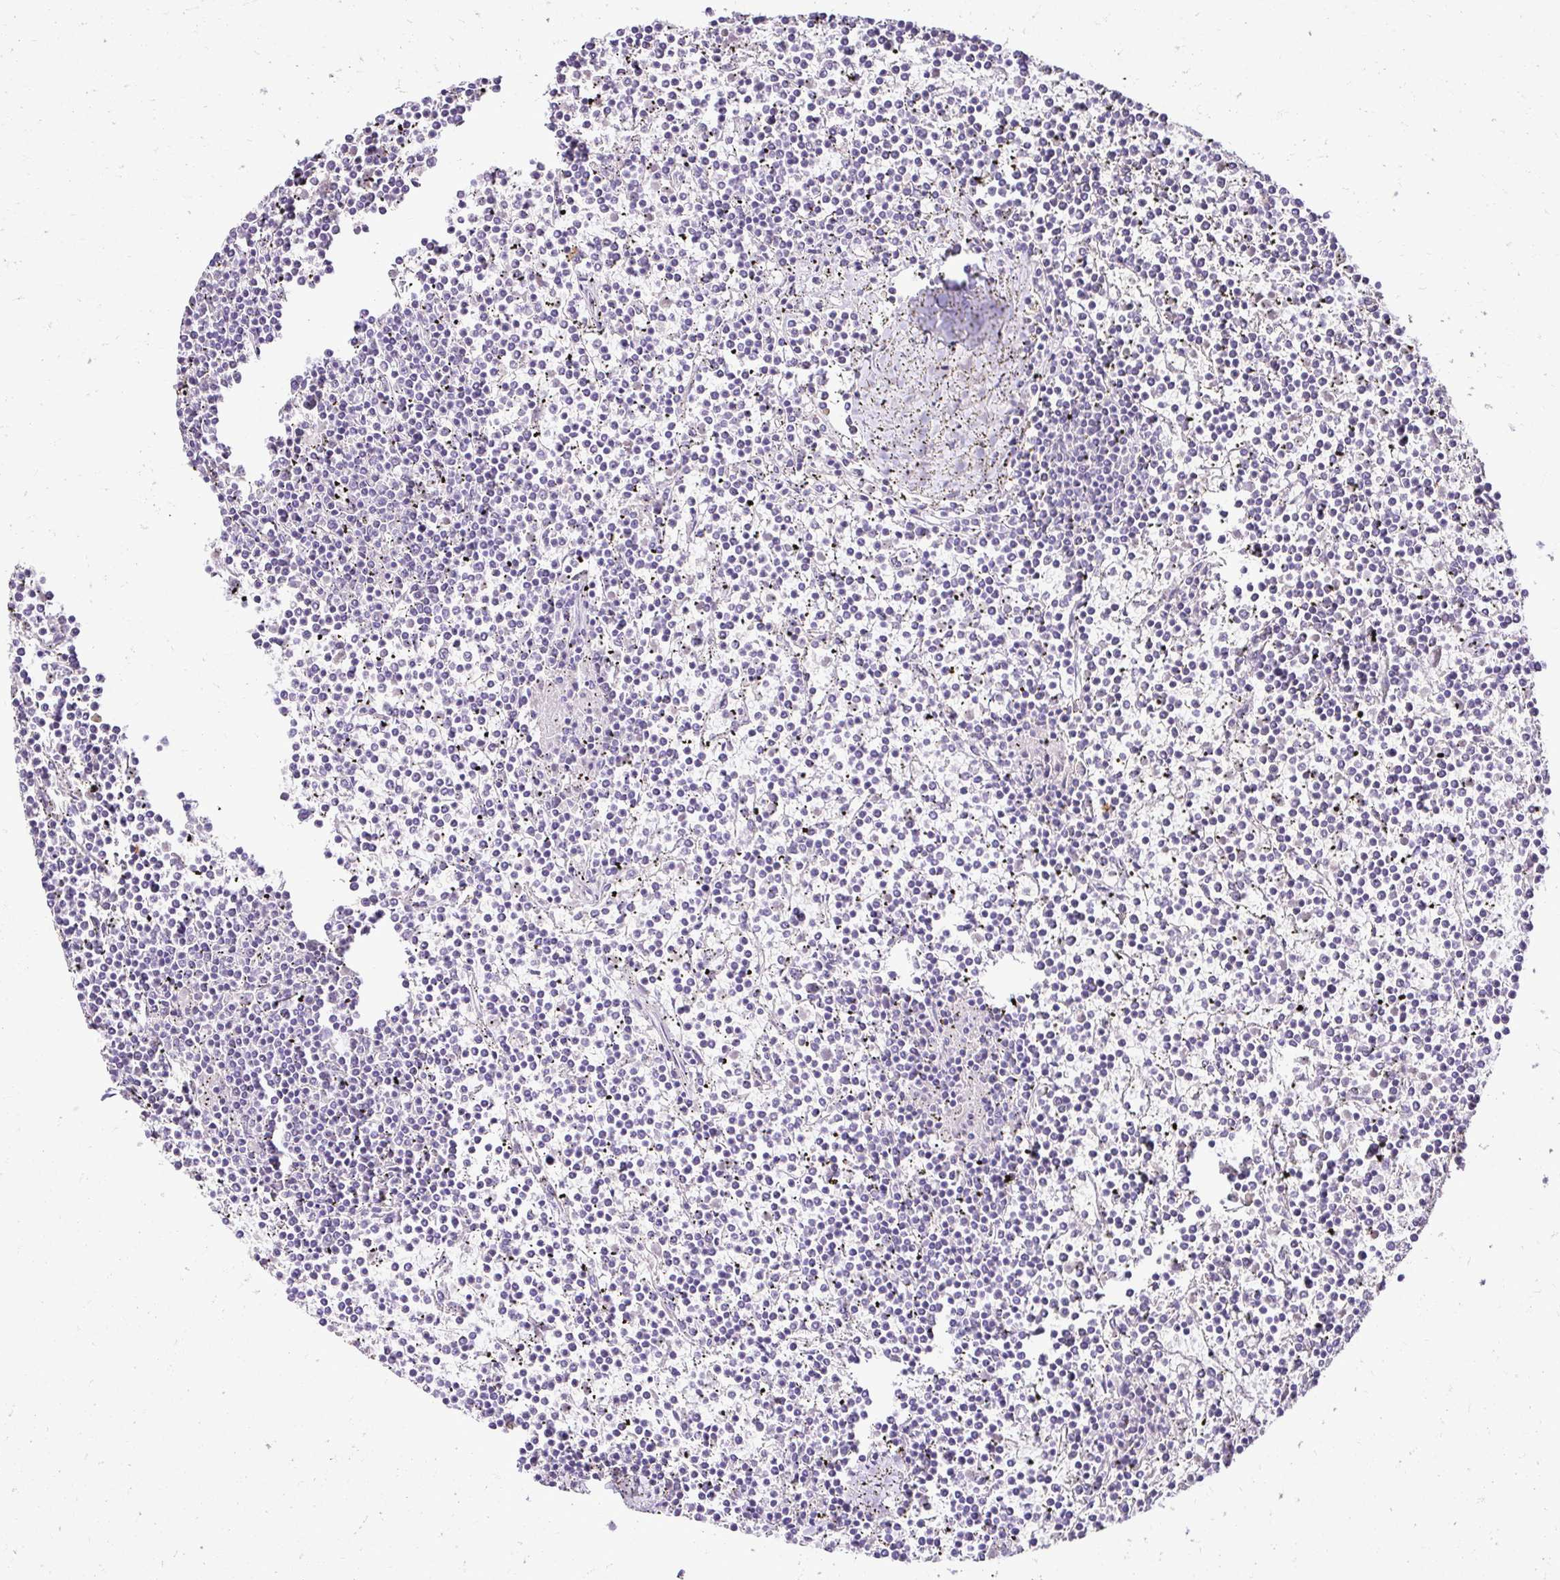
{"staining": {"intensity": "negative", "quantity": "none", "location": "none"}, "tissue": "lymphoma", "cell_type": "Tumor cells", "image_type": "cancer", "snomed": [{"axis": "morphology", "description": "Malignant lymphoma, non-Hodgkin's type, Low grade"}, {"axis": "topography", "description": "Spleen"}], "caption": "The immunohistochemistry (IHC) photomicrograph has no significant expression in tumor cells of lymphoma tissue.", "gene": "KIAA1210", "patient": {"sex": "female", "age": 19}}